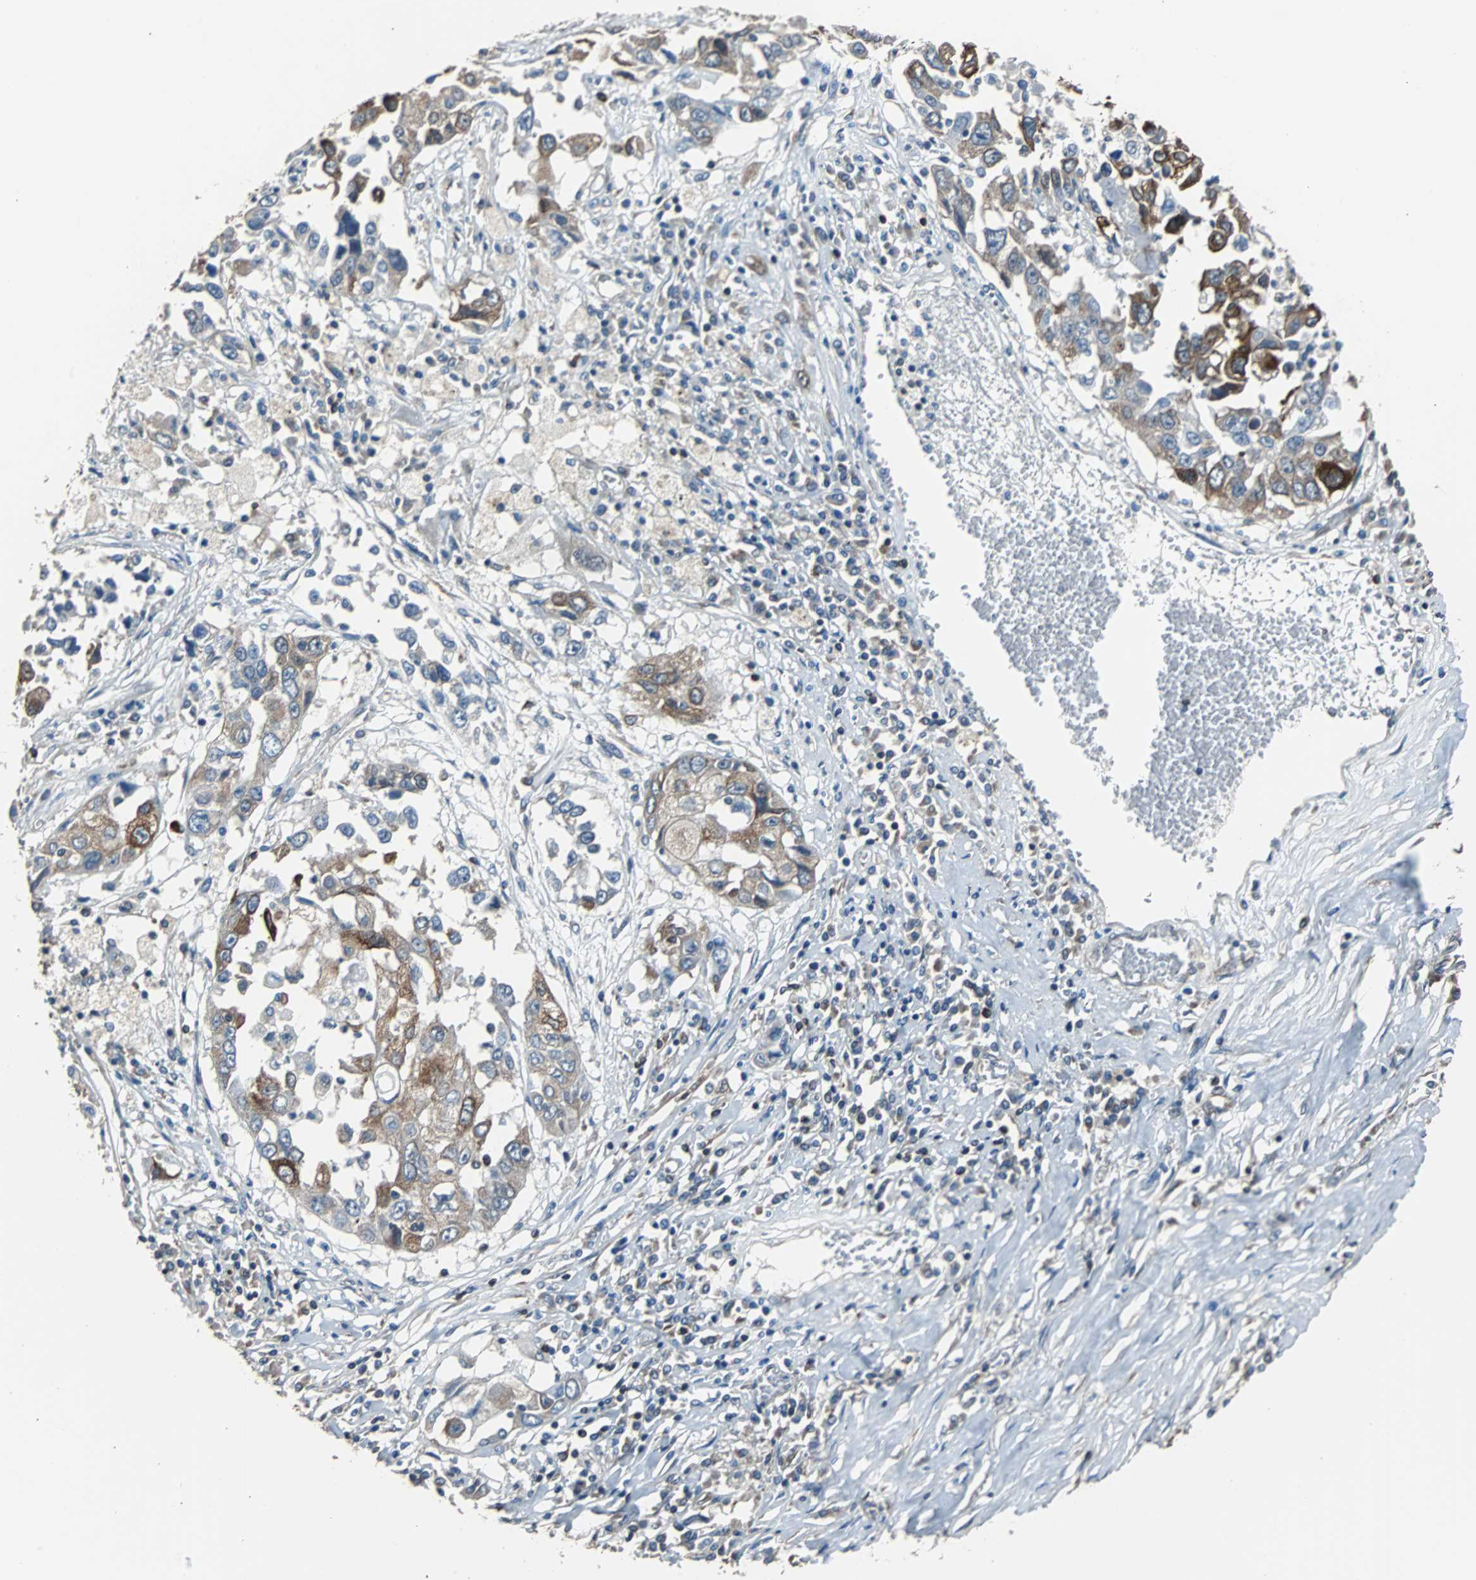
{"staining": {"intensity": "strong", "quantity": ">75%", "location": "cytoplasmic/membranous"}, "tissue": "lung cancer", "cell_type": "Tumor cells", "image_type": "cancer", "snomed": [{"axis": "morphology", "description": "Squamous cell carcinoma, NOS"}, {"axis": "topography", "description": "Lung"}], "caption": "The immunohistochemical stain labels strong cytoplasmic/membranous expression in tumor cells of lung cancer tissue. (brown staining indicates protein expression, while blue staining denotes nuclei).", "gene": "PBXIP1", "patient": {"sex": "male", "age": 71}}